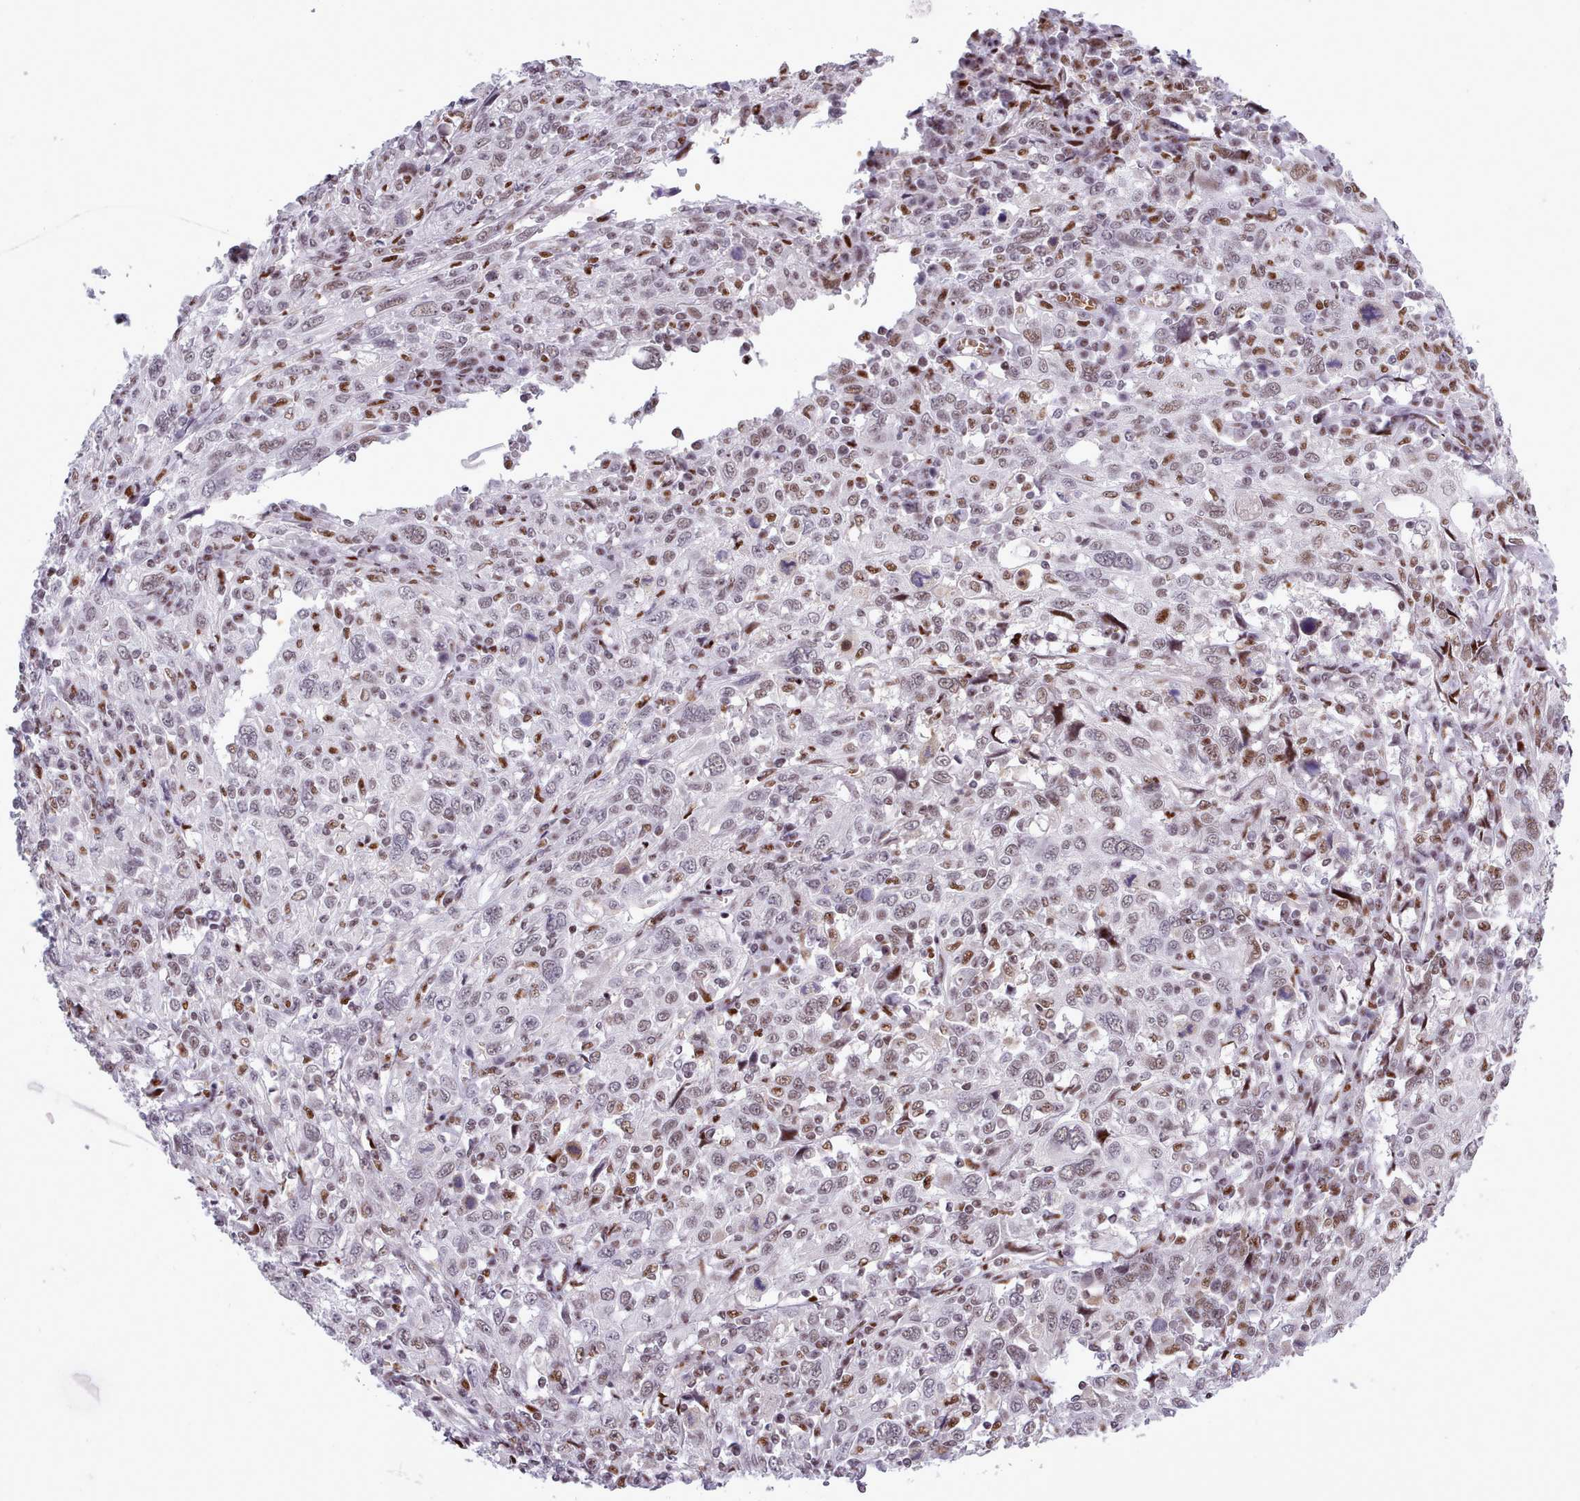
{"staining": {"intensity": "weak", "quantity": ">75%", "location": "nuclear"}, "tissue": "cervical cancer", "cell_type": "Tumor cells", "image_type": "cancer", "snomed": [{"axis": "morphology", "description": "Squamous cell carcinoma, NOS"}, {"axis": "topography", "description": "Cervix"}], "caption": "Immunohistochemical staining of cervical cancer exhibits weak nuclear protein positivity in about >75% of tumor cells.", "gene": "SRSF4", "patient": {"sex": "female", "age": 46}}